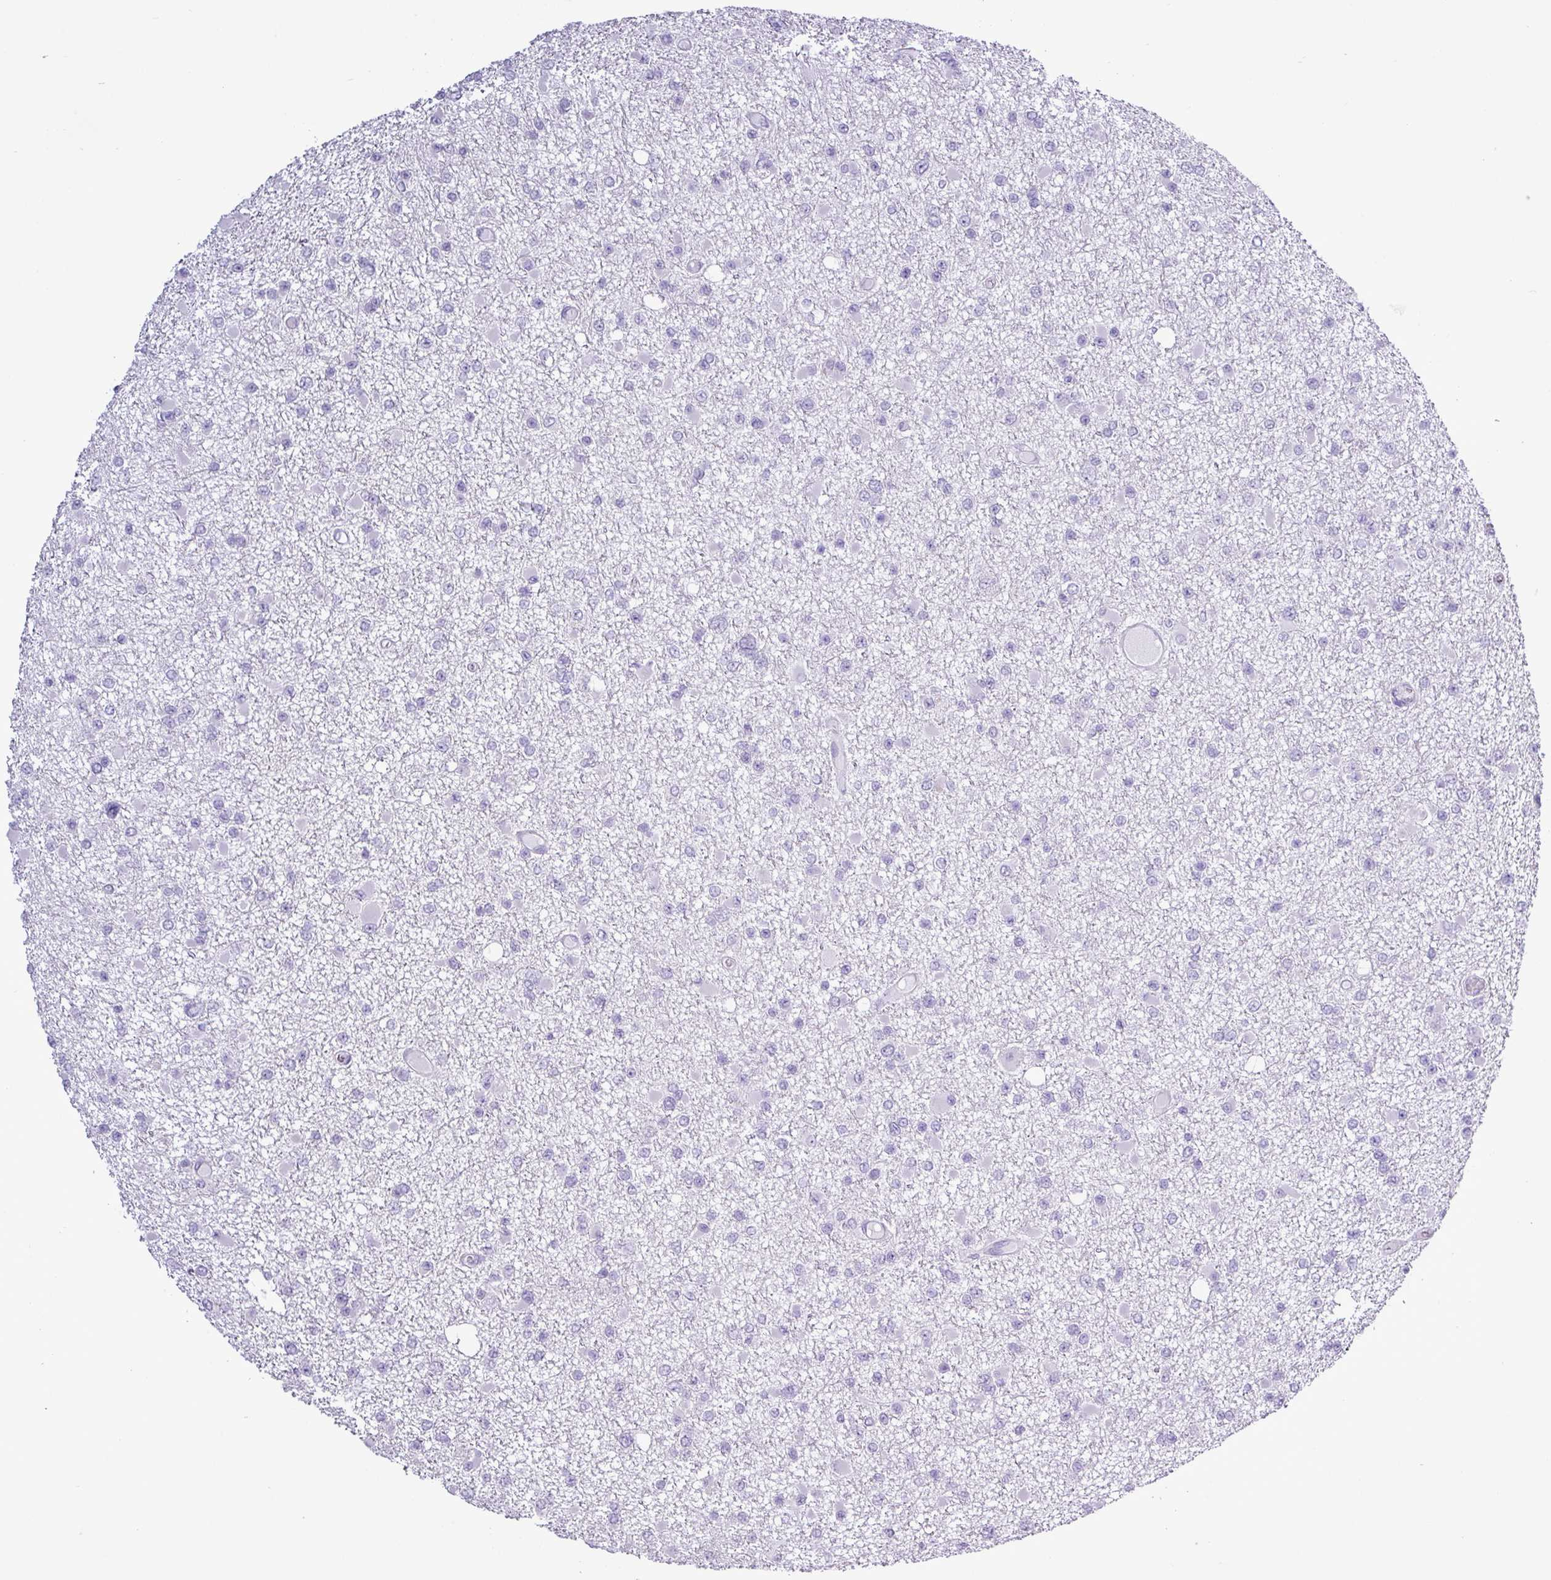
{"staining": {"intensity": "negative", "quantity": "none", "location": "none"}, "tissue": "glioma", "cell_type": "Tumor cells", "image_type": "cancer", "snomed": [{"axis": "morphology", "description": "Glioma, malignant, Low grade"}, {"axis": "topography", "description": "Brain"}], "caption": "This image is of malignant glioma (low-grade) stained with immunohistochemistry (IHC) to label a protein in brown with the nuclei are counter-stained blue. There is no positivity in tumor cells. The staining is performed using DAB (3,3'-diaminobenzidine) brown chromogen with nuclei counter-stained in using hematoxylin.", "gene": "ALDH3A1", "patient": {"sex": "female", "age": 22}}